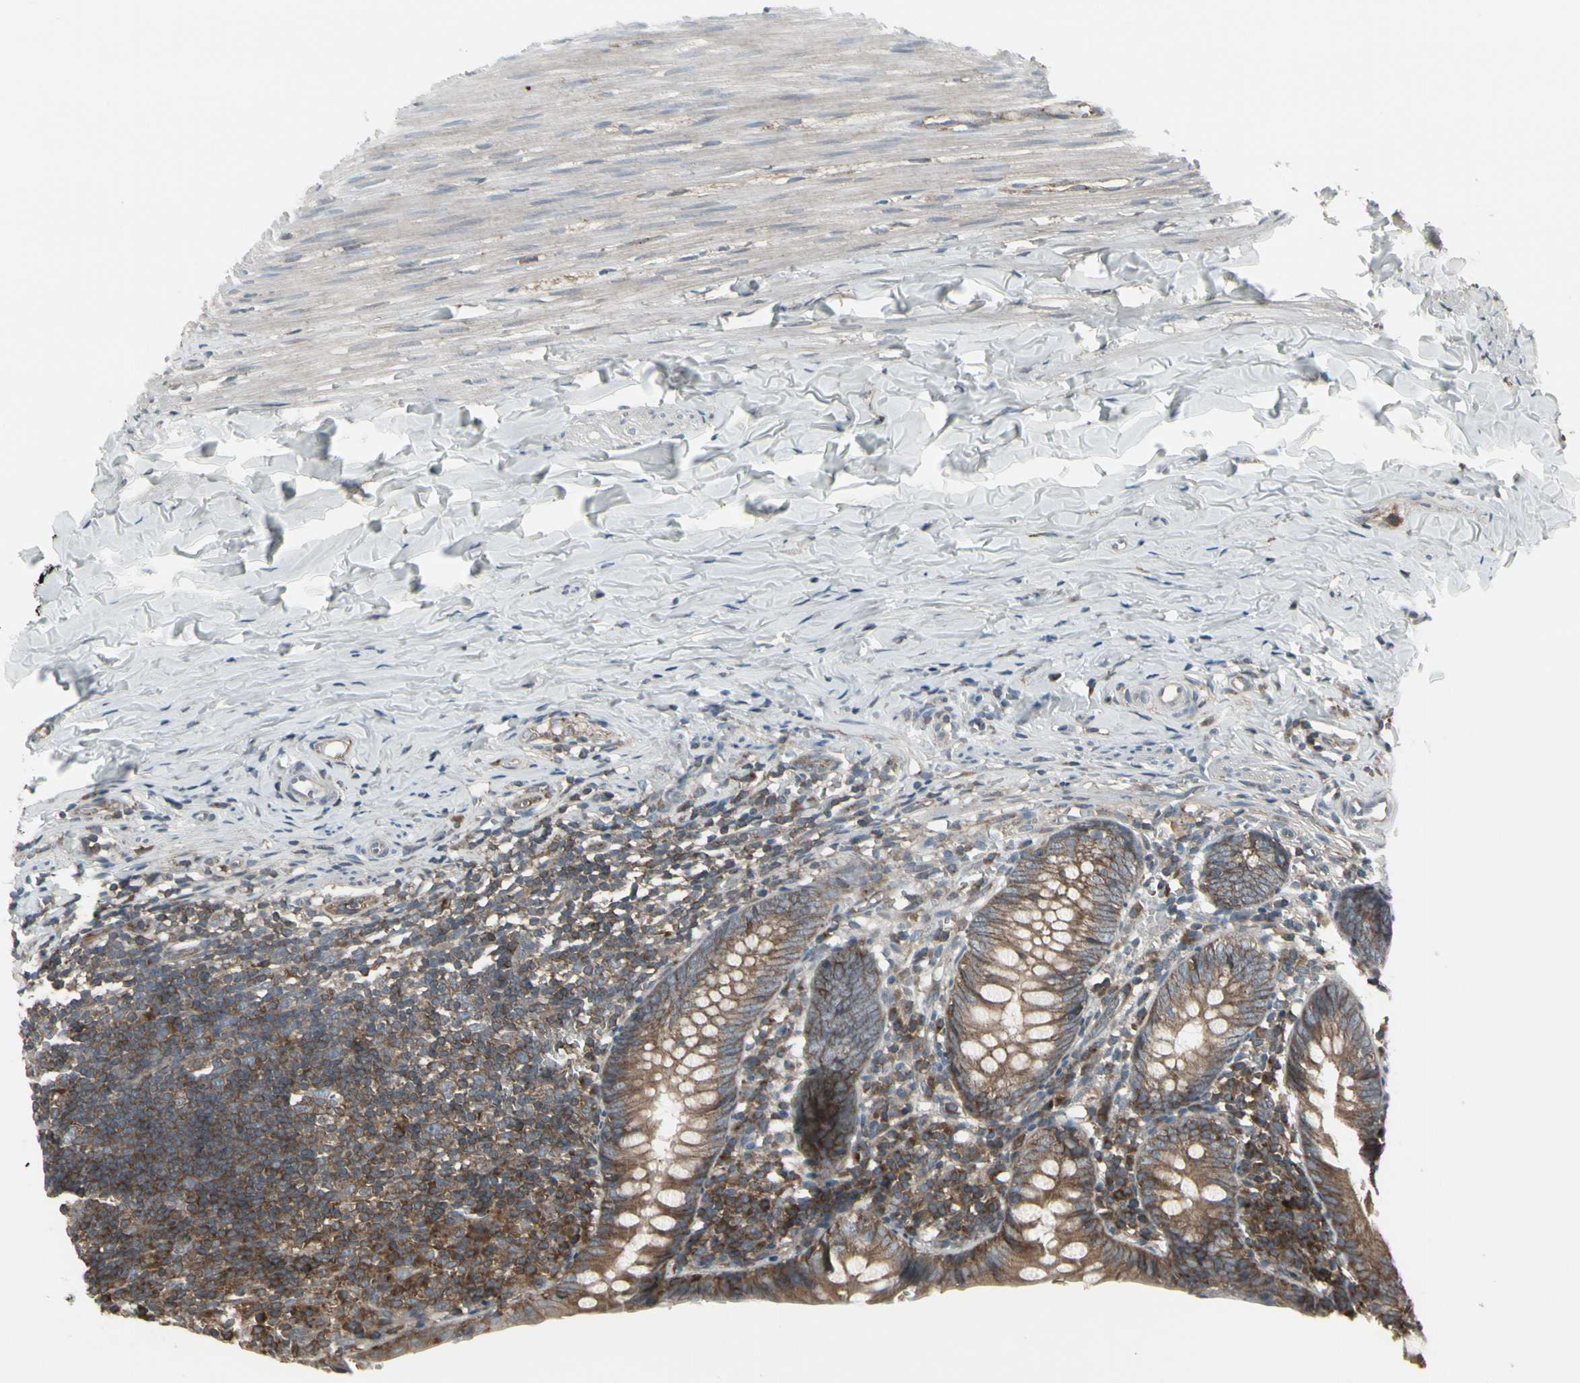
{"staining": {"intensity": "moderate", "quantity": ">75%", "location": "cytoplasmic/membranous"}, "tissue": "appendix", "cell_type": "Glandular cells", "image_type": "normal", "snomed": [{"axis": "morphology", "description": "Normal tissue, NOS"}, {"axis": "topography", "description": "Appendix"}], "caption": "Human appendix stained for a protein (brown) exhibits moderate cytoplasmic/membranous positive expression in about >75% of glandular cells.", "gene": "EPS15", "patient": {"sex": "female", "age": 10}}